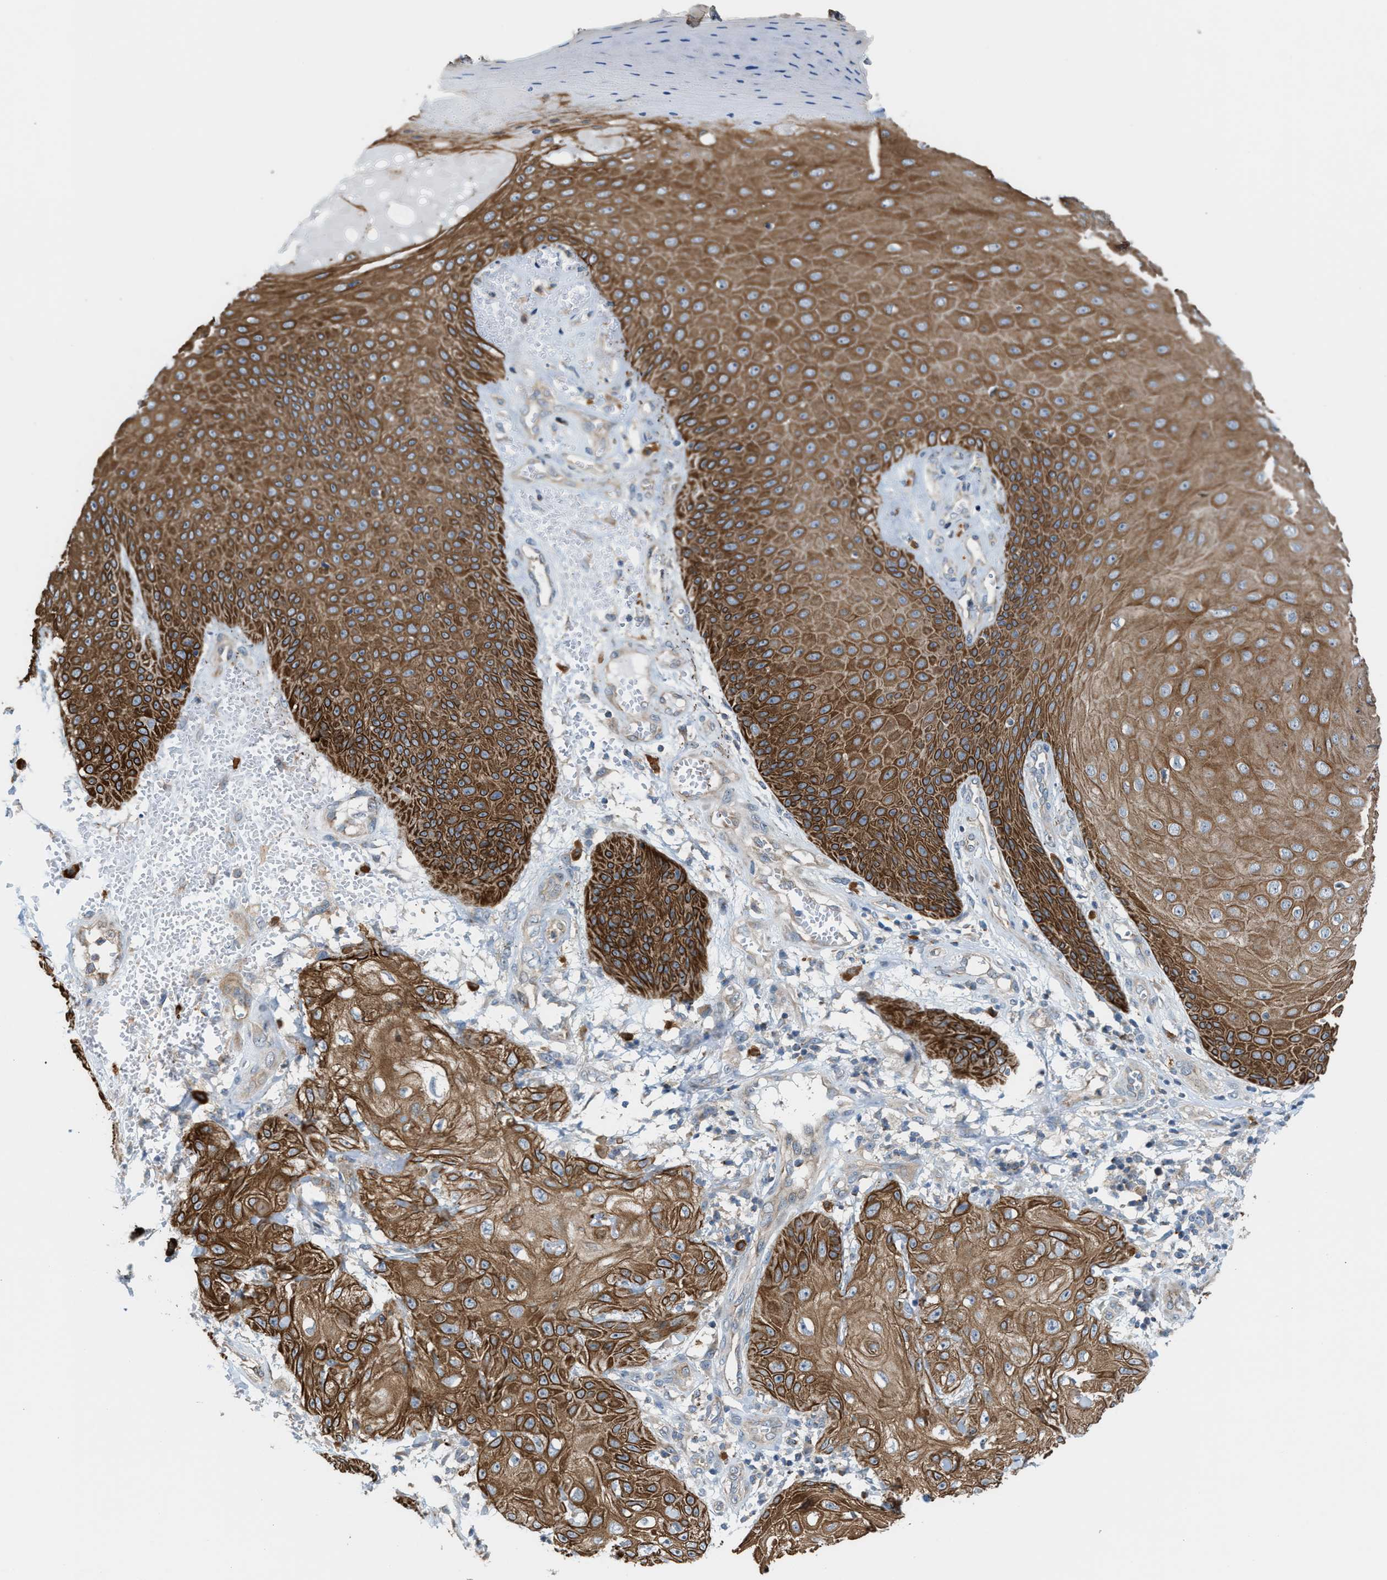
{"staining": {"intensity": "moderate", "quantity": ">75%", "location": "cytoplasmic/membranous"}, "tissue": "skin cancer", "cell_type": "Tumor cells", "image_type": "cancer", "snomed": [{"axis": "morphology", "description": "Squamous cell carcinoma, NOS"}, {"axis": "topography", "description": "Skin"}], "caption": "Moderate cytoplasmic/membranous expression for a protein is identified in approximately >75% of tumor cells of skin squamous cell carcinoma using immunohistochemistry (IHC).", "gene": "PDCL", "patient": {"sex": "male", "age": 74}}